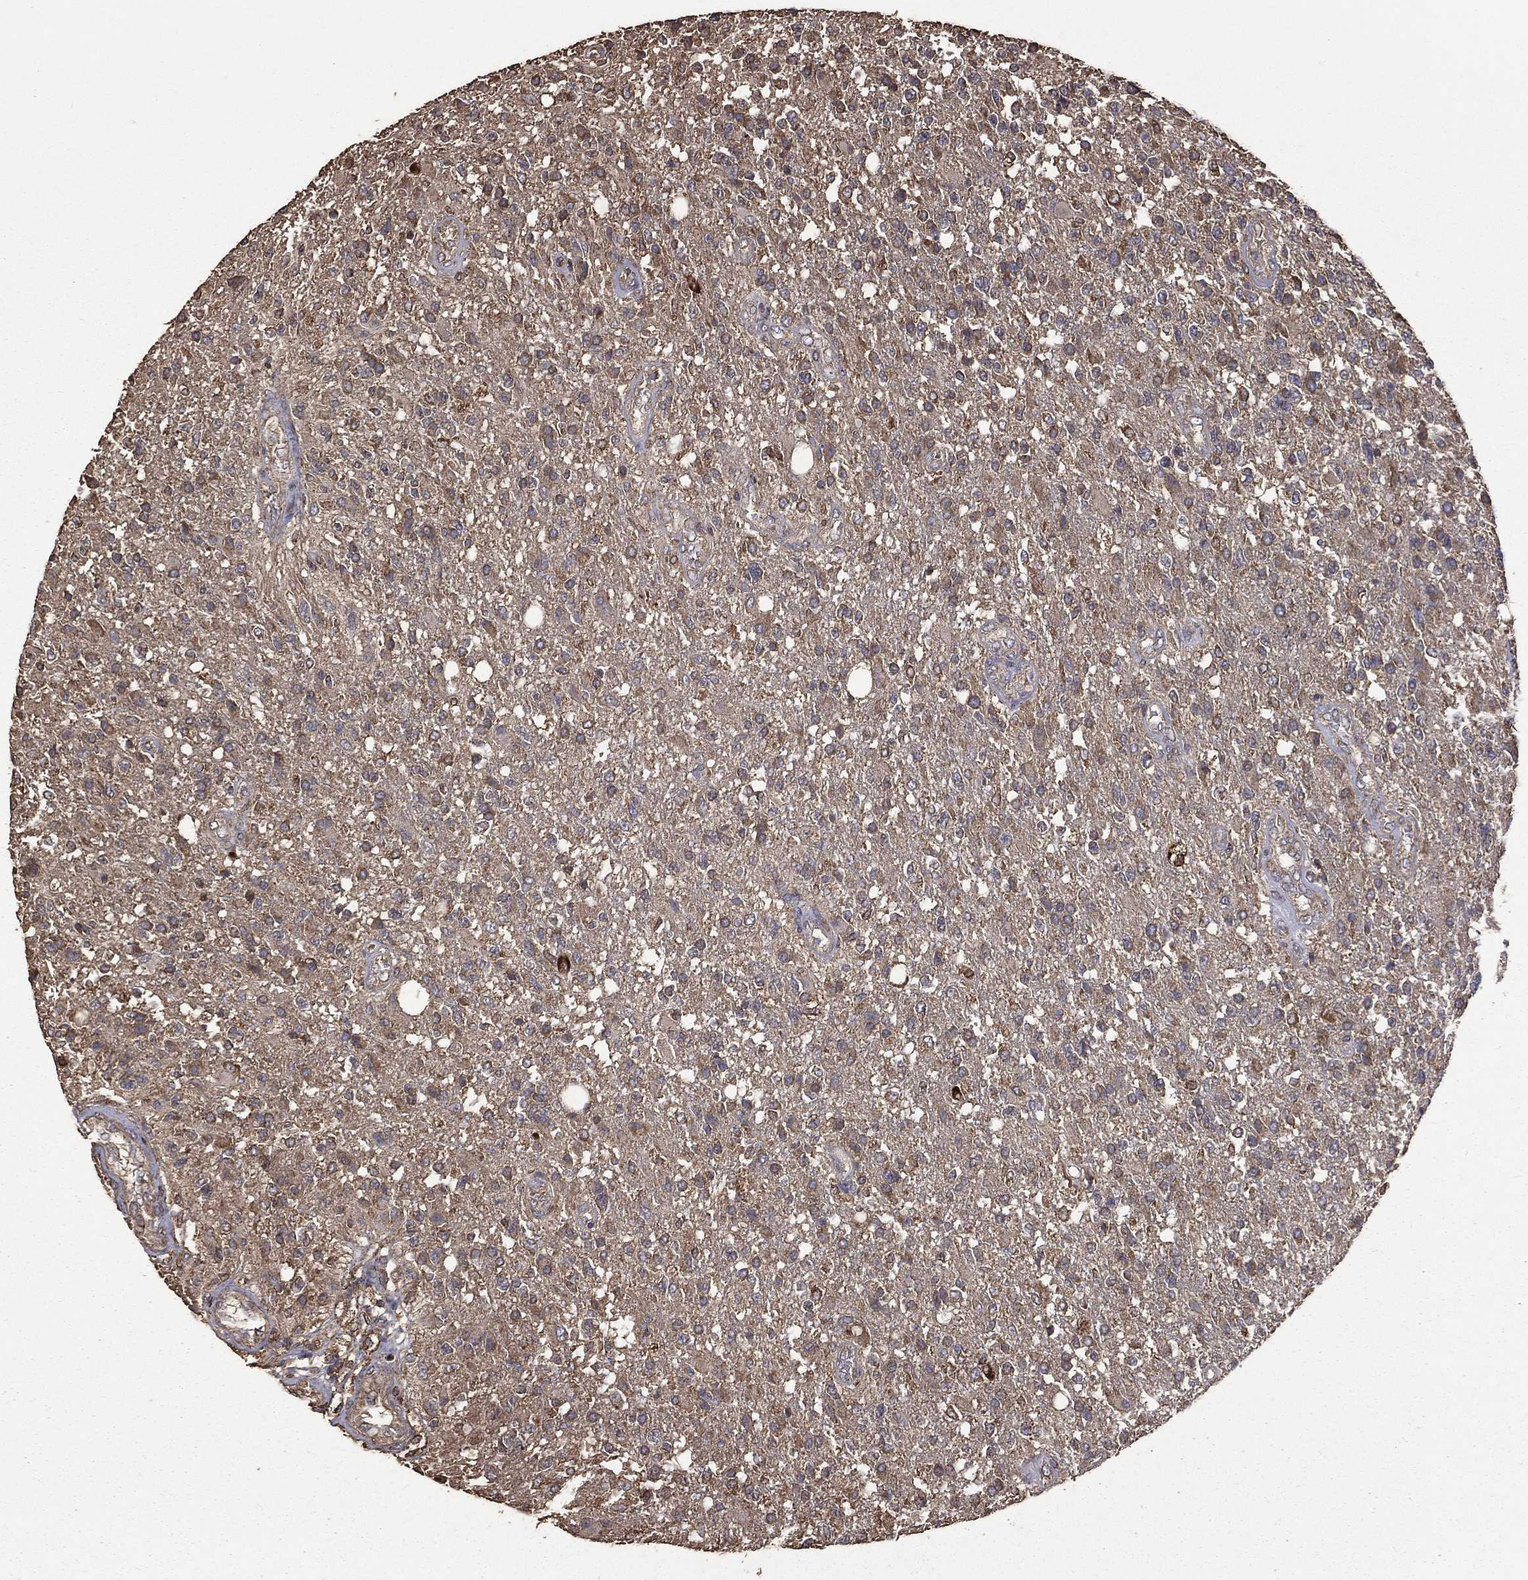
{"staining": {"intensity": "weak", "quantity": "<25%", "location": "cytoplasmic/membranous"}, "tissue": "glioma", "cell_type": "Tumor cells", "image_type": "cancer", "snomed": [{"axis": "morphology", "description": "Glioma, malignant, High grade"}, {"axis": "topography", "description": "Brain"}], "caption": "Glioma stained for a protein using immunohistochemistry shows no positivity tumor cells.", "gene": "METTL27", "patient": {"sex": "male", "age": 56}}